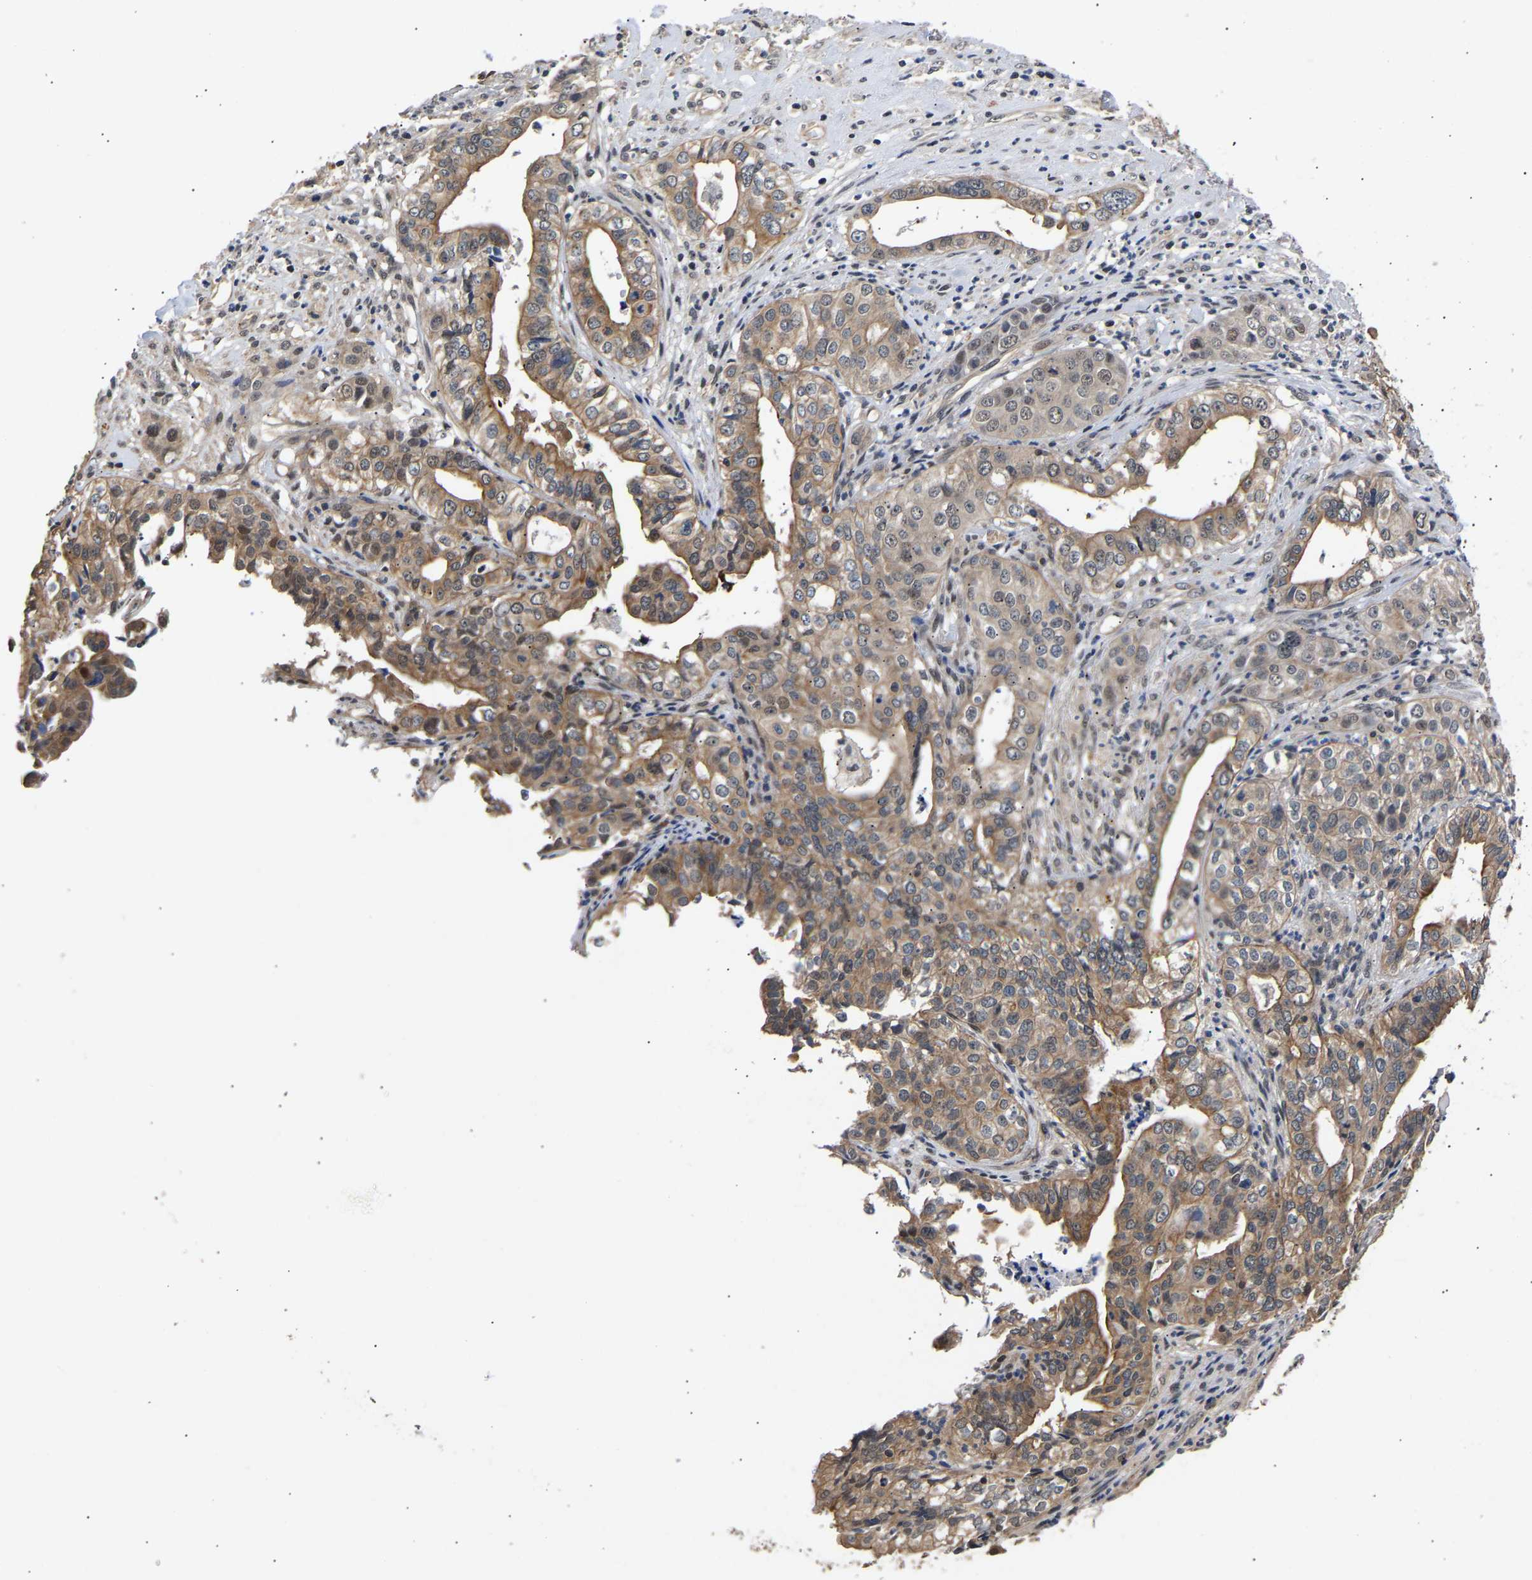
{"staining": {"intensity": "moderate", "quantity": ">75%", "location": "cytoplasmic/membranous"}, "tissue": "liver cancer", "cell_type": "Tumor cells", "image_type": "cancer", "snomed": [{"axis": "morphology", "description": "Cholangiocarcinoma"}, {"axis": "topography", "description": "Liver"}], "caption": "Immunohistochemistry (IHC) image of liver cancer (cholangiocarcinoma) stained for a protein (brown), which shows medium levels of moderate cytoplasmic/membranous expression in approximately >75% of tumor cells.", "gene": "METTL16", "patient": {"sex": "female", "age": 61}}